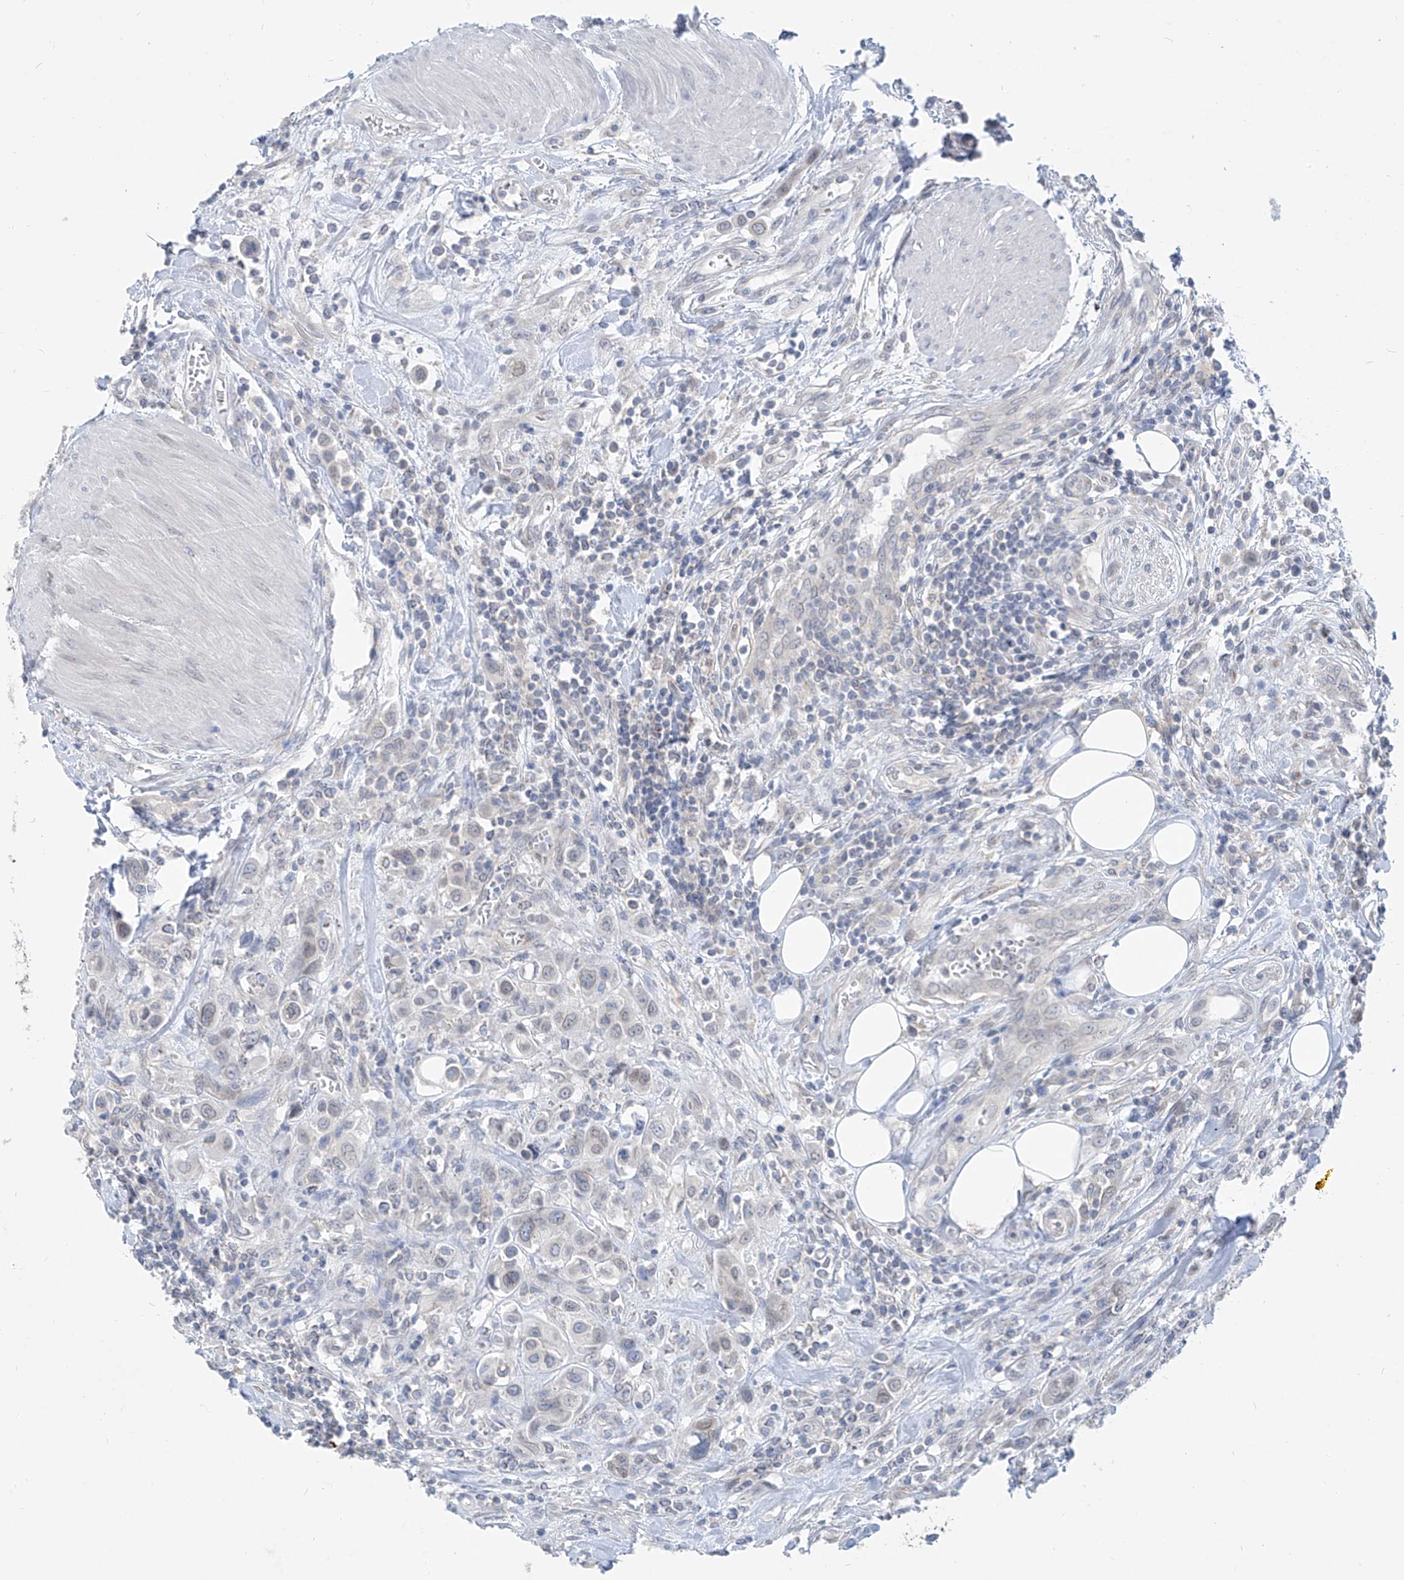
{"staining": {"intensity": "weak", "quantity": "<25%", "location": "cytoplasmic/membranous,nuclear"}, "tissue": "urothelial cancer", "cell_type": "Tumor cells", "image_type": "cancer", "snomed": [{"axis": "morphology", "description": "Urothelial carcinoma, High grade"}, {"axis": "topography", "description": "Urinary bladder"}], "caption": "High magnification brightfield microscopy of urothelial carcinoma (high-grade) stained with DAB (3,3'-diaminobenzidine) (brown) and counterstained with hematoxylin (blue): tumor cells show no significant positivity.", "gene": "KRTAP25-1", "patient": {"sex": "male", "age": 50}}